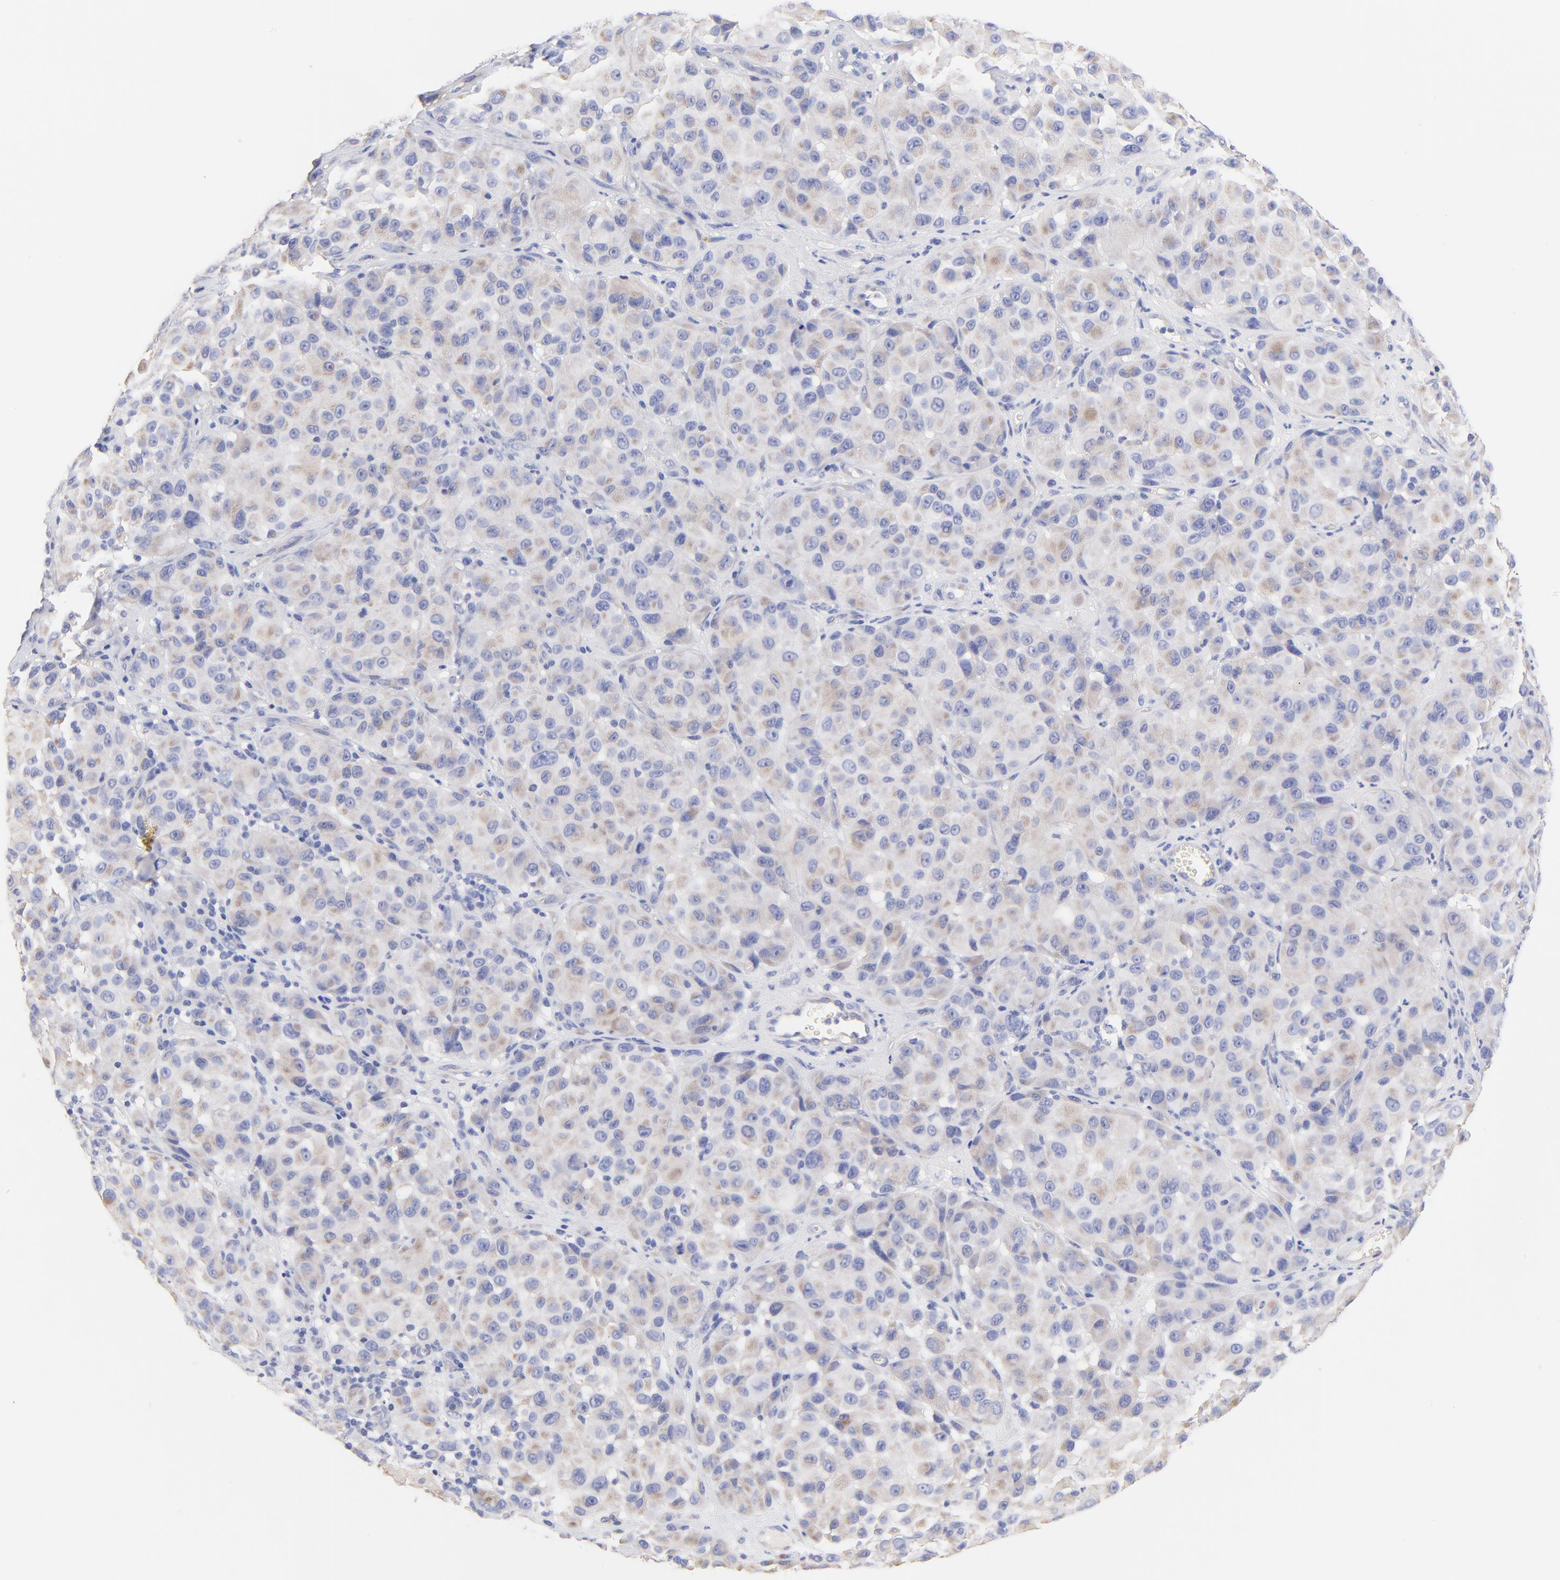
{"staining": {"intensity": "weak", "quantity": ">75%", "location": "cytoplasmic/membranous"}, "tissue": "melanoma", "cell_type": "Tumor cells", "image_type": "cancer", "snomed": [{"axis": "morphology", "description": "Malignant melanoma, NOS"}, {"axis": "topography", "description": "Skin"}], "caption": "Weak cytoplasmic/membranous protein positivity is seen in about >75% of tumor cells in malignant melanoma.", "gene": "TNFRSF13C", "patient": {"sex": "female", "age": 21}}